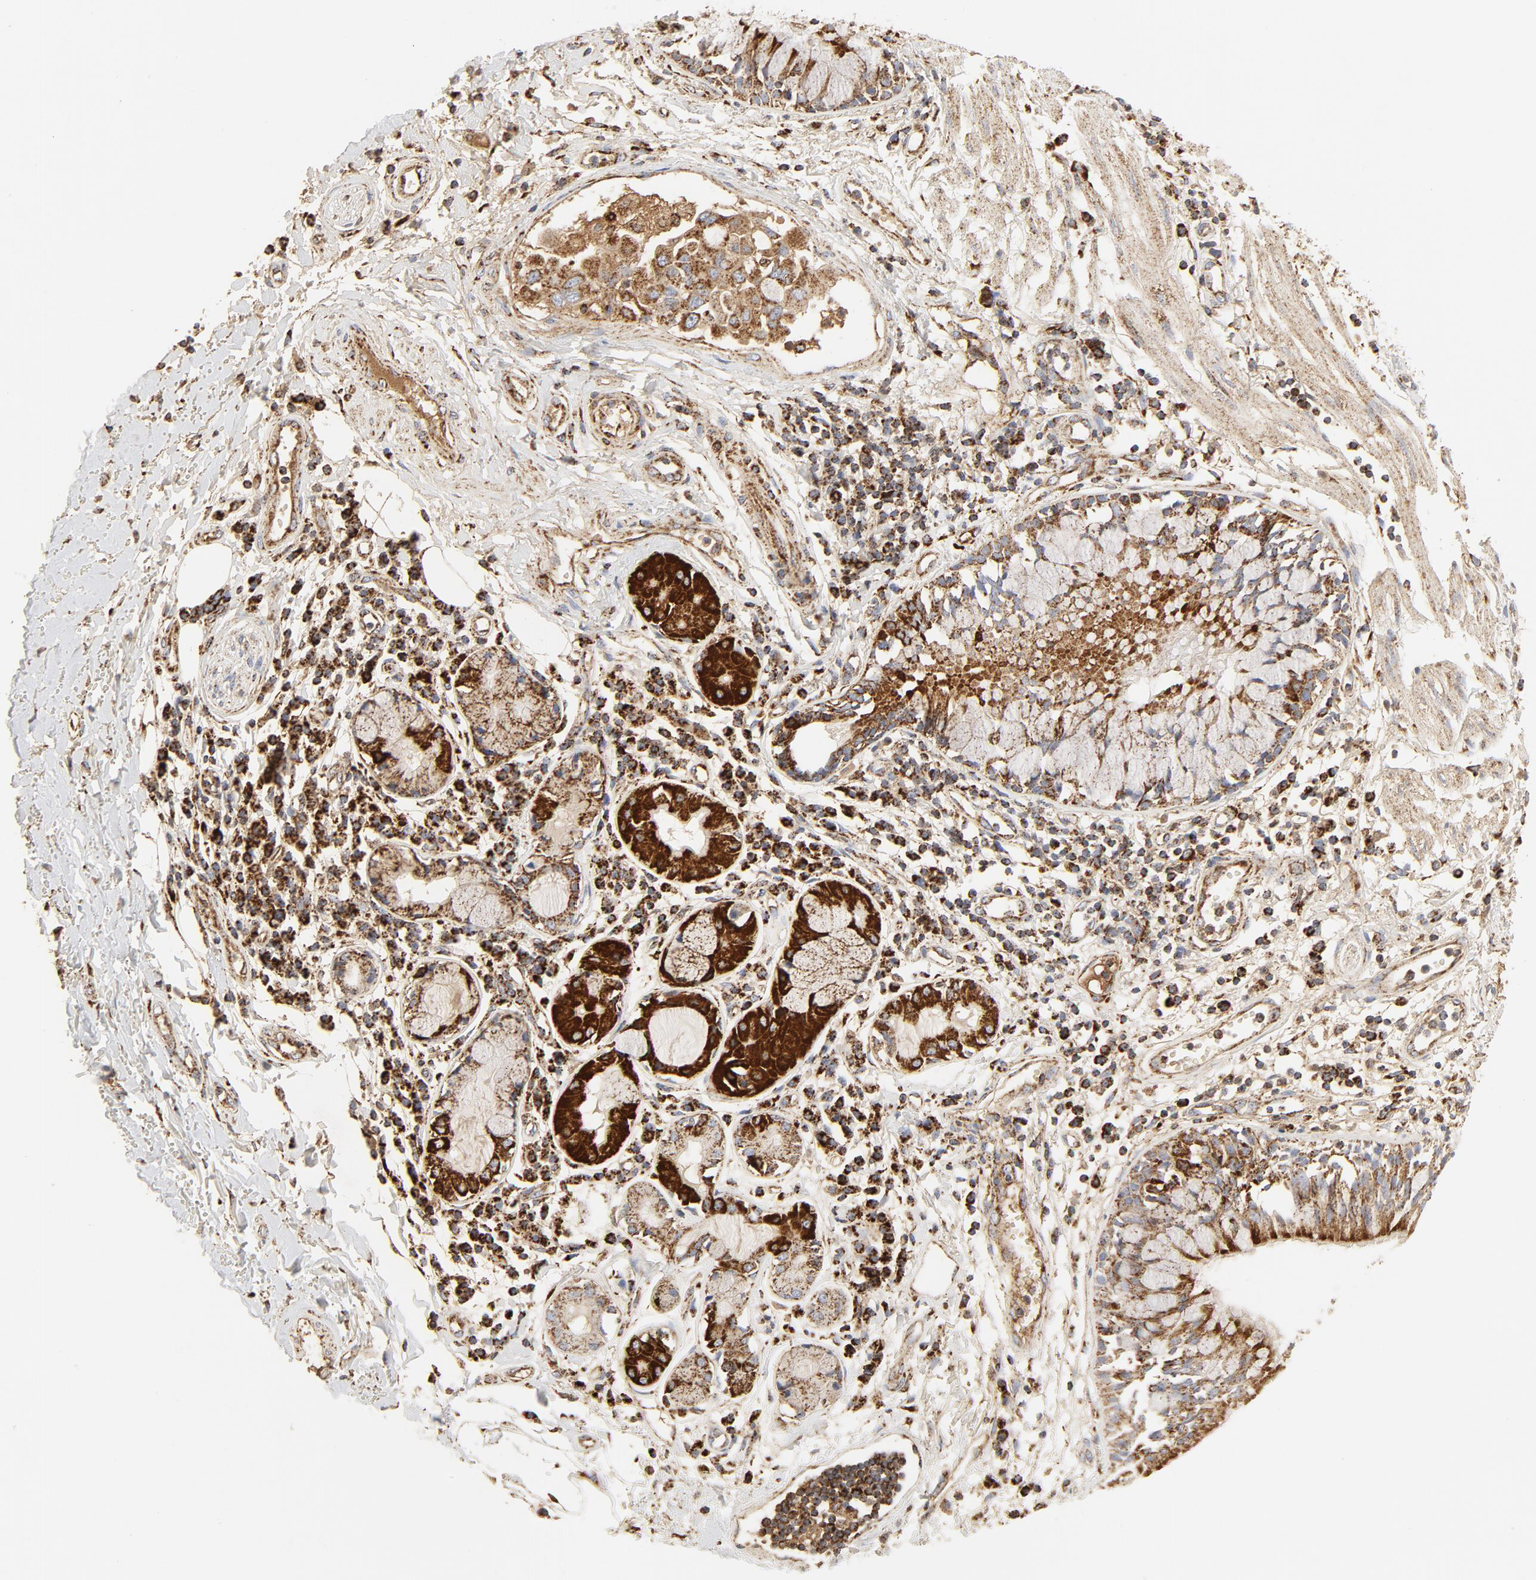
{"staining": {"intensity": "moderate", "quantity": "25%-75%", "location": "cytoplasmic/membranous"}, "tissue": "adipose tissue", "cell_type": "Adipocytes", "image_type": "normal", "snomed": [{"axis": "morphology", "description": "Normal tissue, NOS"}, {"axis": "morphology", "description": "Adenocarcinoma, NOS"}, {"axis": "topography", "description": "Cartilage tissue"}, {"axis": "topography", "description": "Bronchus"}, {"axis": "topography", "description": "Lung"}], "caption": "DAB (3,3'-diaminobenzidine) immunohistochemical staining of unremarkable adipose tissue exhibits moderate cytoplasmic/membranous protein staining in approximately 25%-75% of adipocytes.", "gene": "PCNX4", "patient": {"sex": "female", "age": 67}}